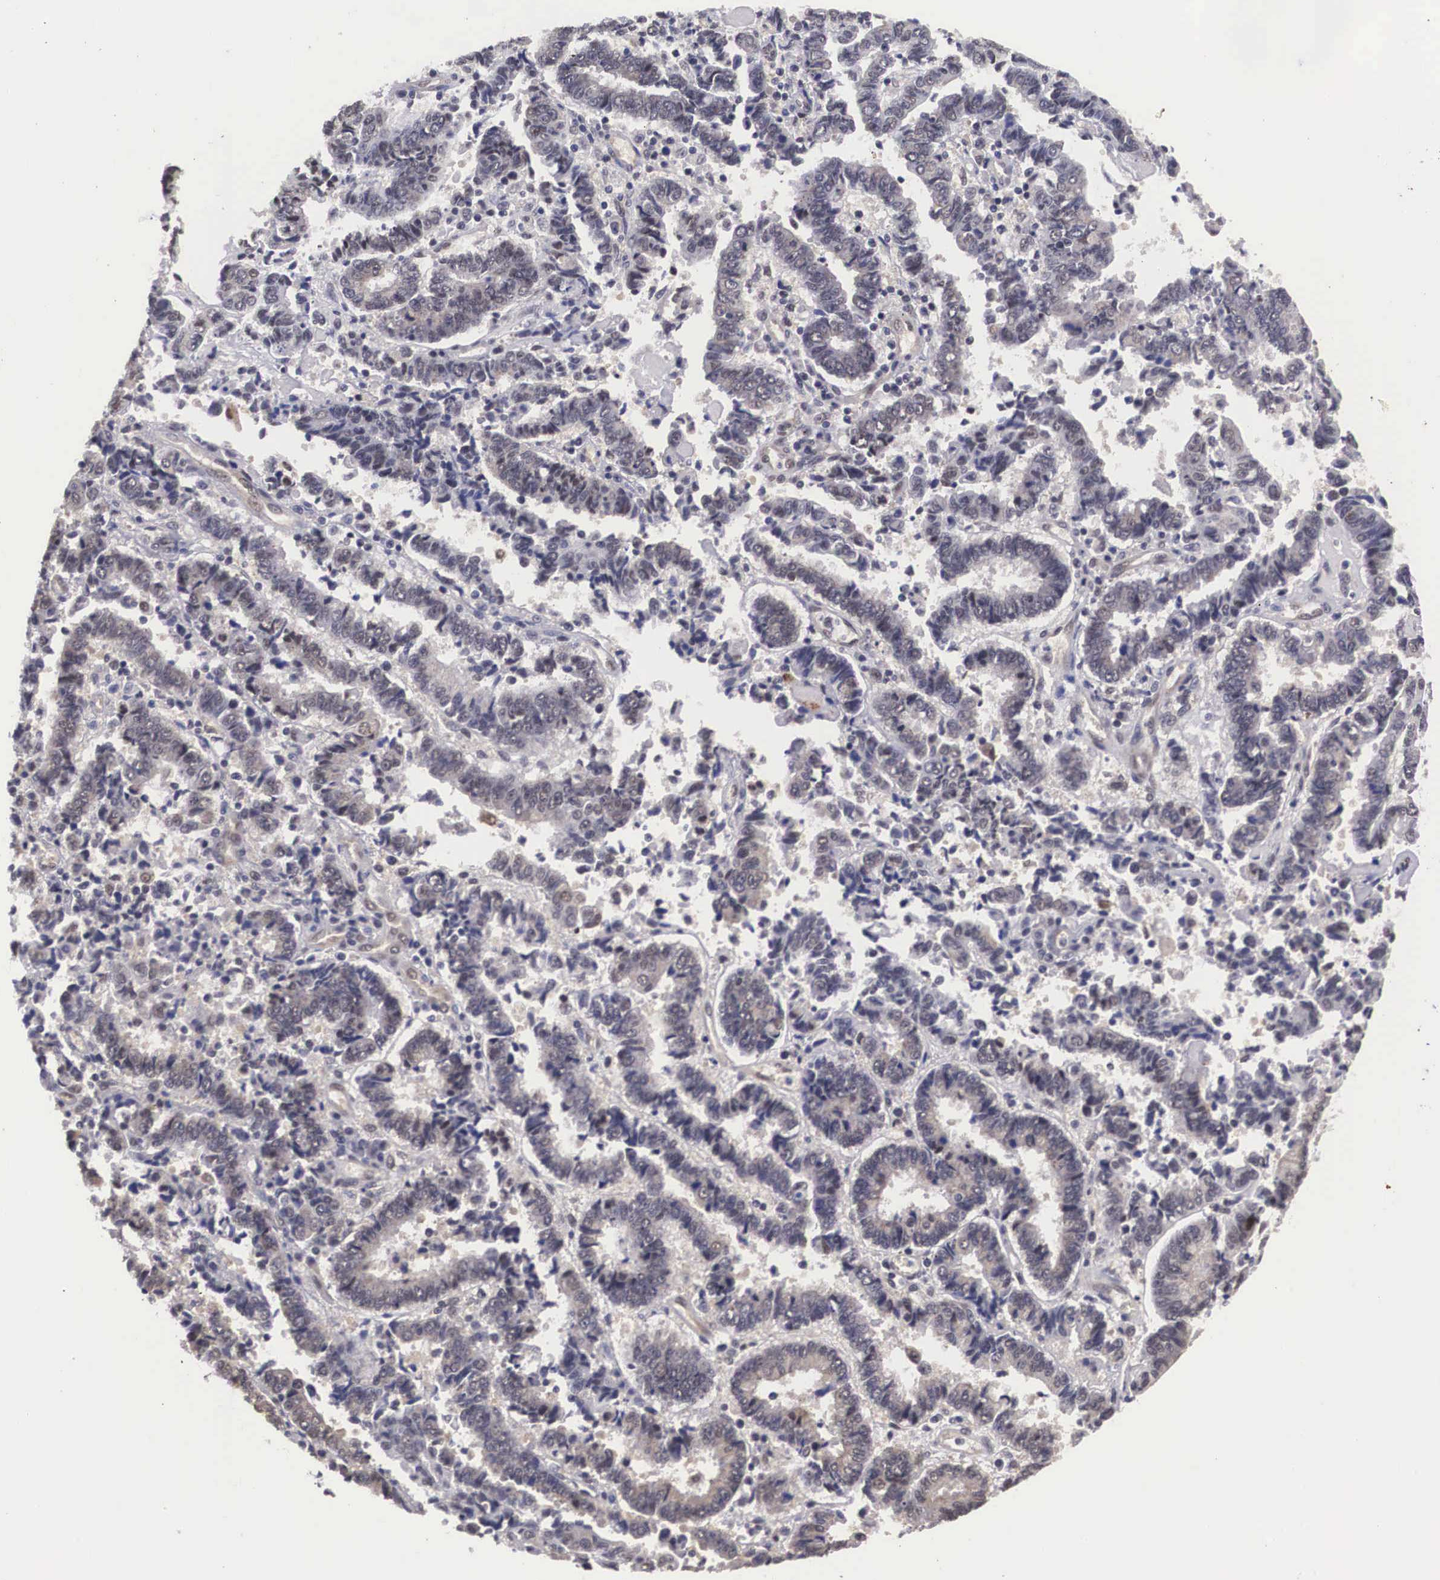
{"staining": {"intensity": "weak", "quantity": "25%-75%", "location": "cytoplasmic/membranous"}, "tissue": "endometrial cancer", "cell_type": "Tumor cells", "image_type": "cancer", "snomed": [{"axis": "morphology", "description": "Adenocarcinoma, NOS"}, {"axis": "topography", "description": "Endometrium"}], "caption": "Brown immunohistochemical staining in human endometrial cancer (adenocarcinoma) displays weak cytoplasmic/membranous expression in approximately 25%-75% of tumor cells.", "gene": "OTX2", "patient": {"sex": "female", "age": 75}}